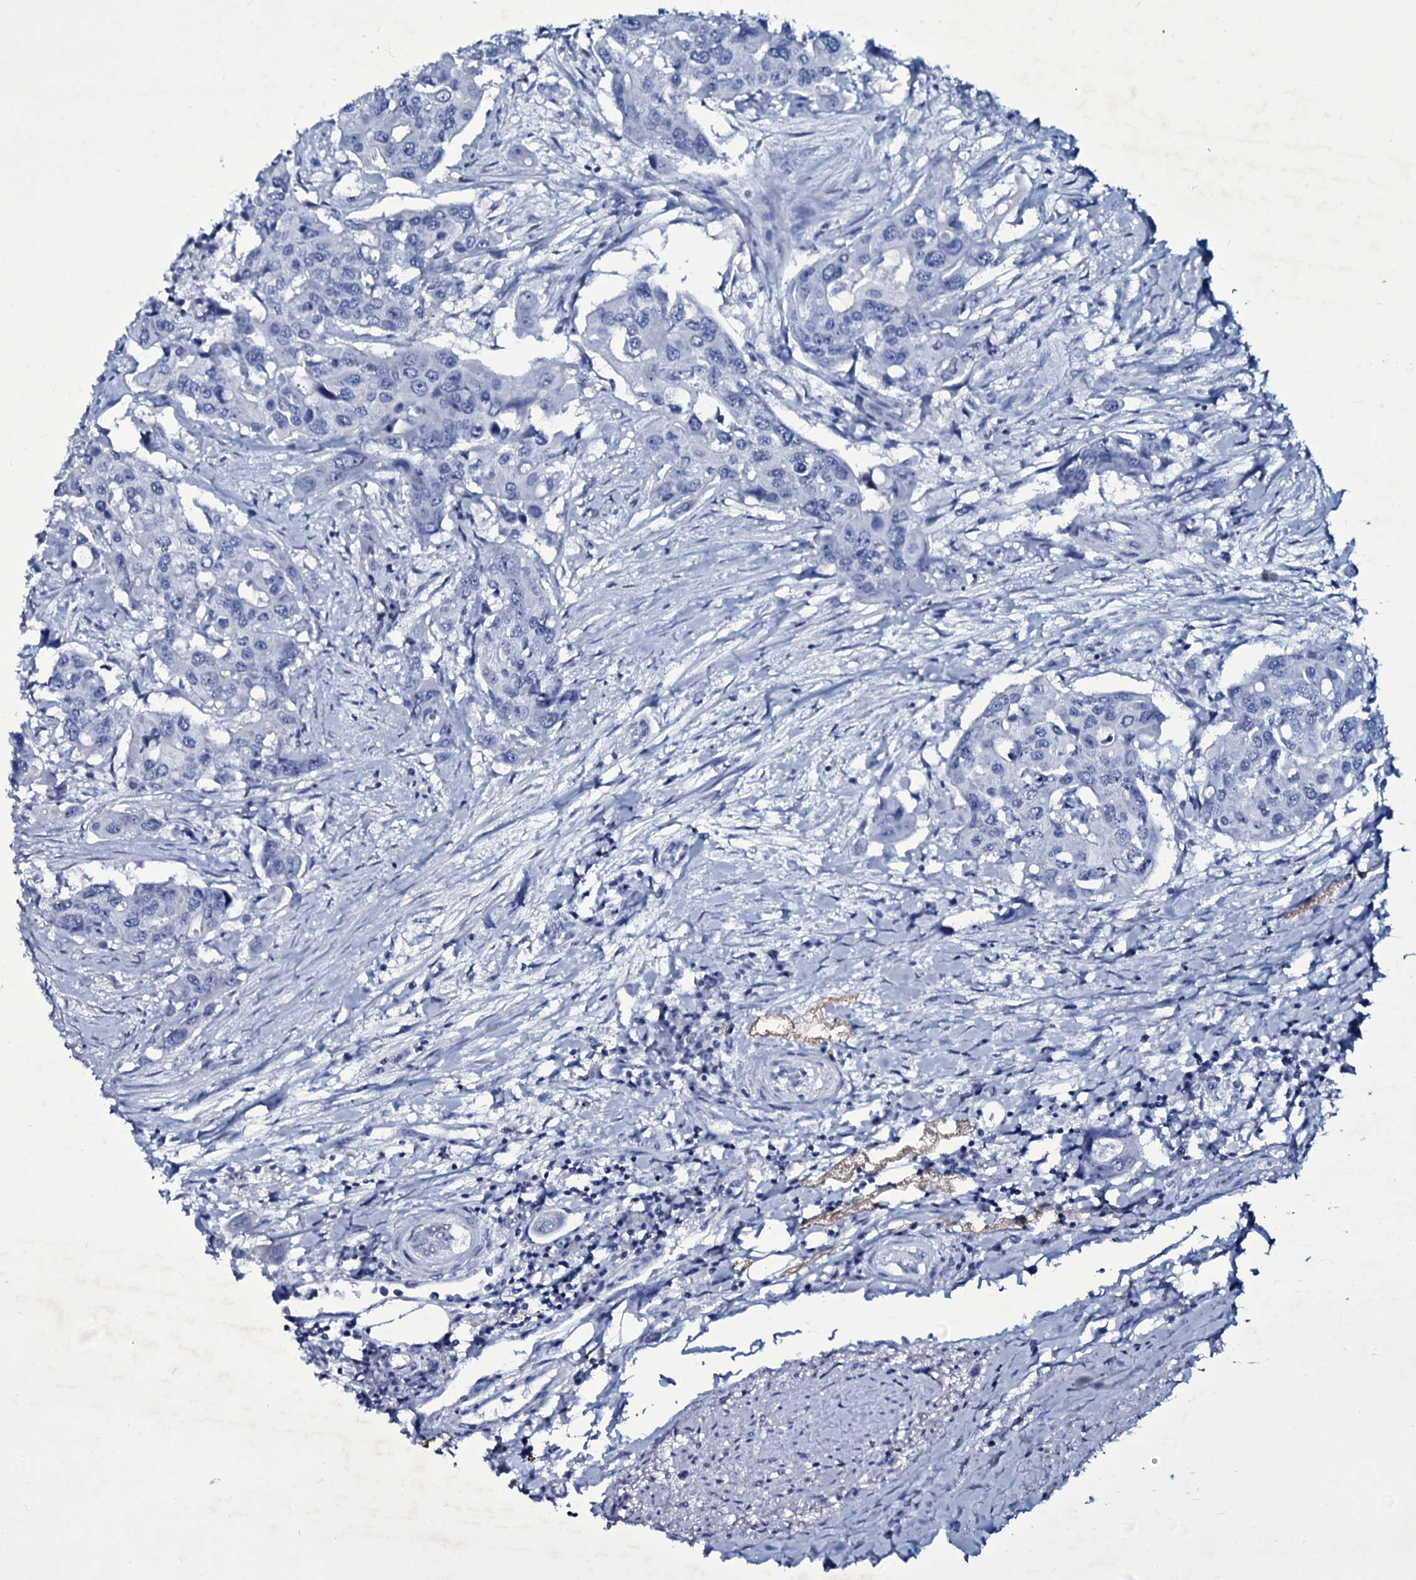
{"staining": {"intensity": "negative", "quantity": "none", "location": "none"}, "tissue": "colorectal cancer", "cell_type": "Tumor cells", "image_type": "cancer", "snomed": [{"axis": "morphology", "description": "Adenocarcinoma, NOS"}, {"axis": "topography", "description": "Colon"}], "caption": "An image of colorectal cancer stained for a protein demonstrates no brown staining in tumor cells. (Brightfield microscopy of DAB (3,3'-diaminobenzidine) immunohistochemistry (IHC) at high magnification).", "gene": "SELENOT", "patient": {"sex": "male", "age": 77}}